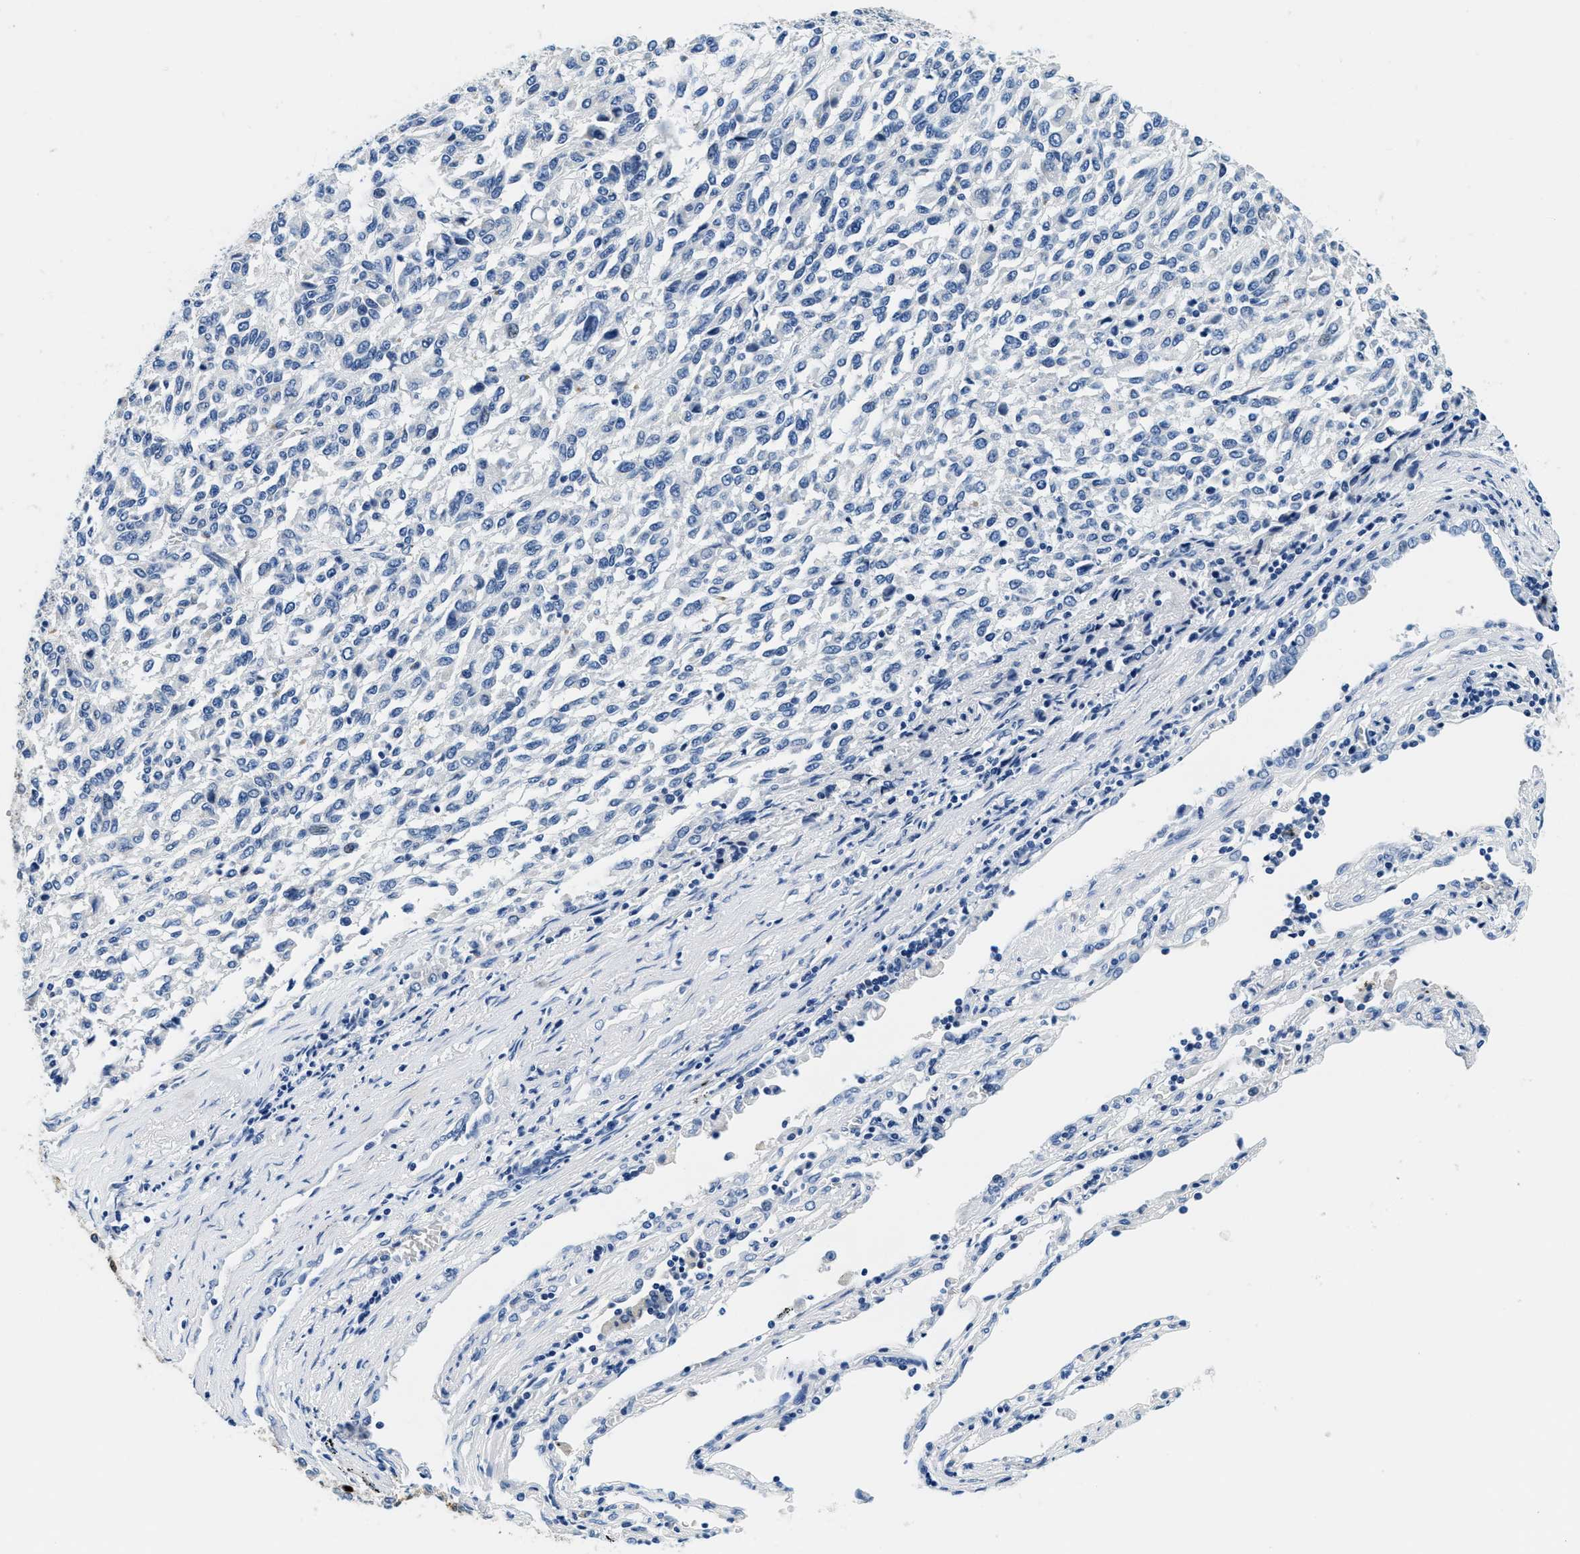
{"staining": {"intensity": "negative", "quantity": "none", "location": "none"}, "tissue": "melanoma", "cell_type": "Tumor cells", "image_type": "cancer", "snomed": [{"axis": "morphology", "description": "Malignant melanoma, Metastatic site"}, {"axis": "topography", "description": "Lung"}], "caption": "Image shows no significant protein expression in tumor cells of malignant melanoma (metastatic site).", "gene": "GSTM3", "patient": {"sex": "male", "age": 64}}